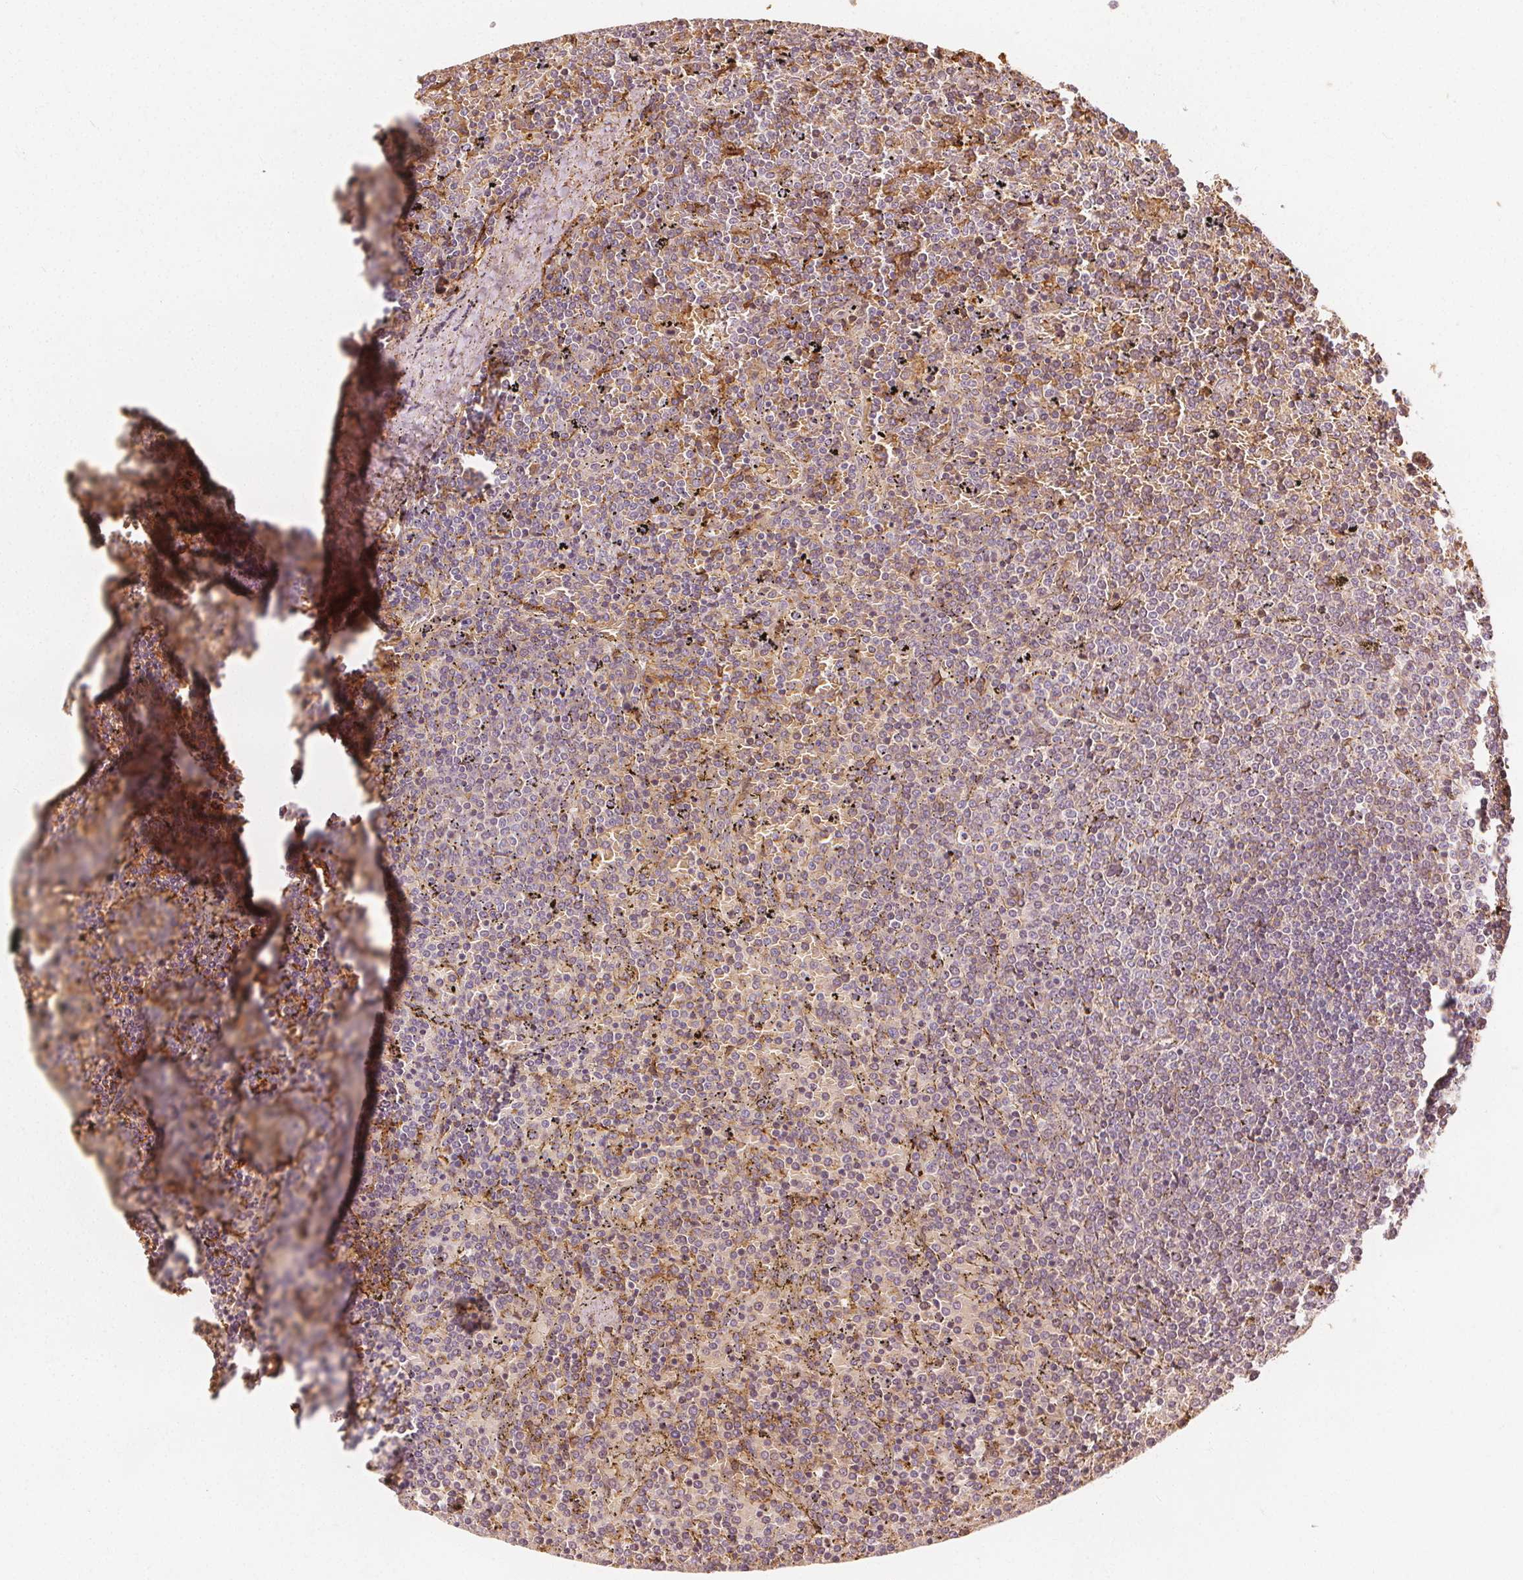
{"staining": {"intensity": "negative", "quantity": "none", "location": "none"}, "tissue": "lymphoma", "cell_type": "Tumor cells", "image_type": "cancer", "snomed": [{"axis": "morphology", "description": "Malignant lymphoma, non-Hodgkin's type, Low grade"}, {"axis": "topography", "description": "Spleen"}], "caption": "Immunohistochemistry (IHC) of human lymphoma exhibits no staining in tumor cells.", "gene": "ARHGAP26", "patient": {"sex": "female", "age": 77}}